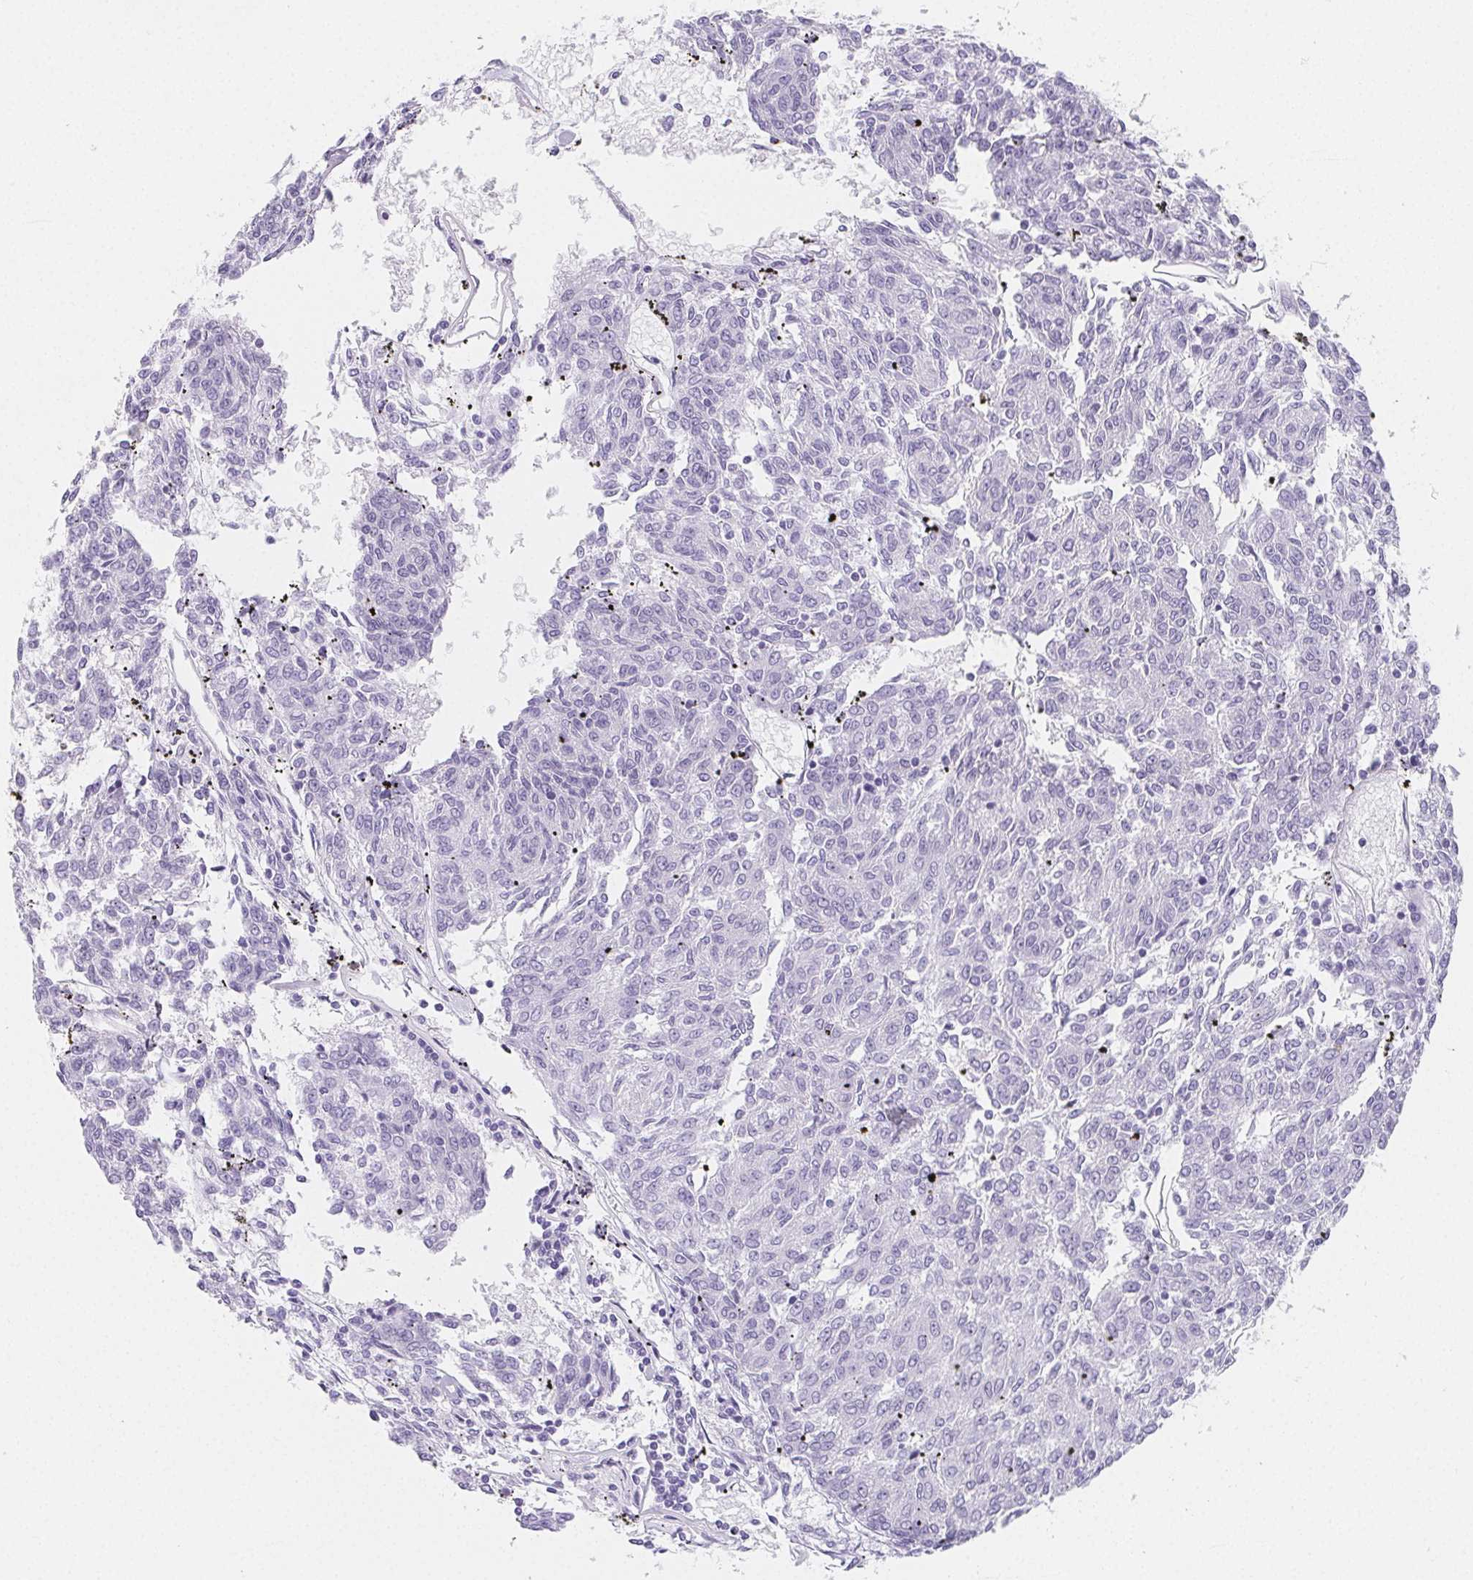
{"staining": {"intensity": "negative", "quantity": "none", "location": "none"}, "tissue": "melanoma", "cell_type": "Tumor cells", "image_type": "cancer", "snomed": [{"axis": "morphology", "description": "Malignant melanoma, NOS"}, {"axis": "topography", "description": "Skin"}], "caption": "A micrograph of human melanoma is negative for staining in tumor cells. Nuclei are stained in blue.", "gene": "ZBBX", "patient": {"sex": "female", "age": 72}}